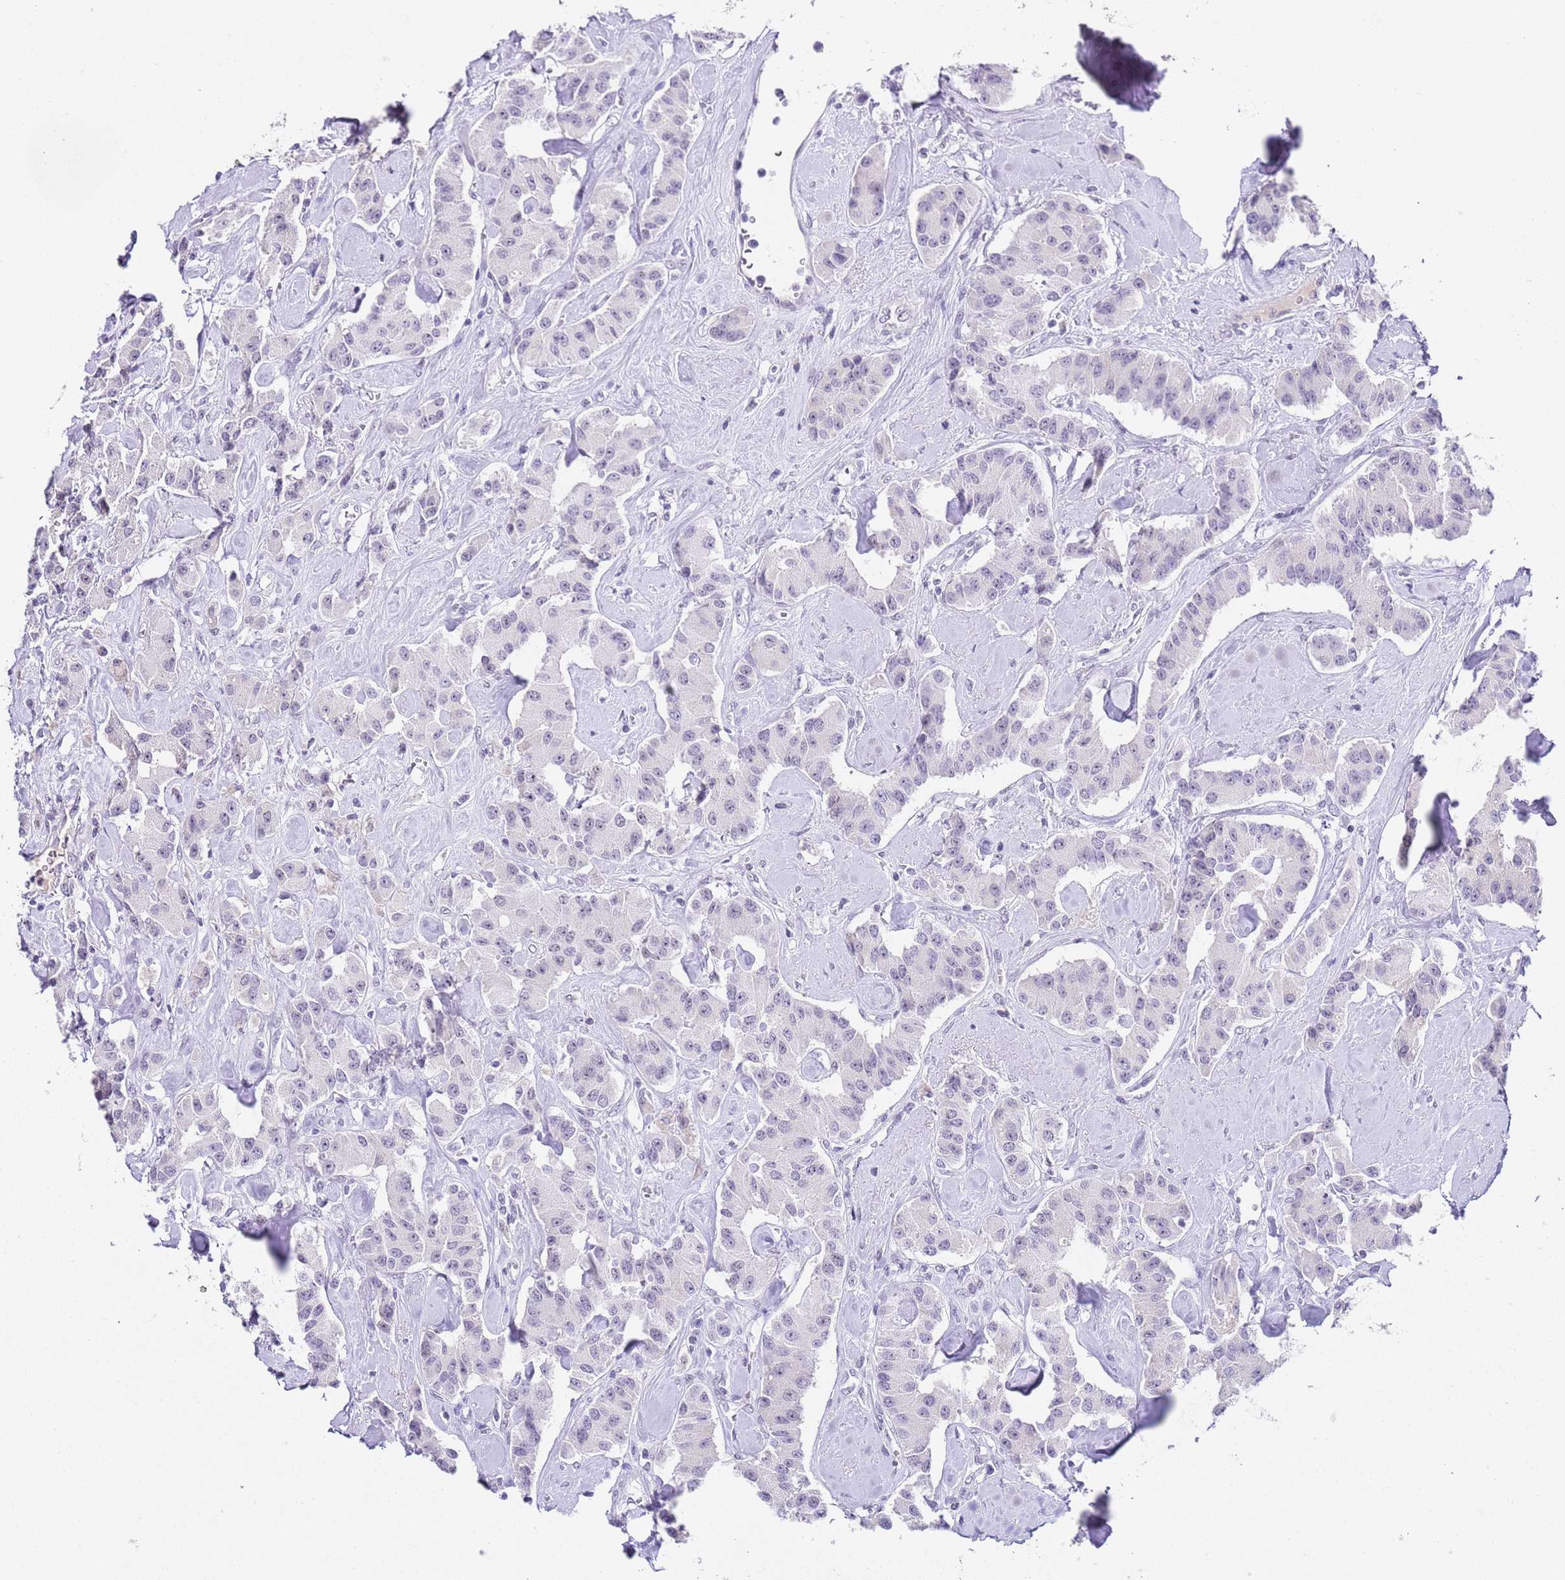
{"staining": {"intensity": "negative", "quantity": "none", "location": "none"}, "tissue": "carcinoid", "cell_type": "Tumor cells", "image_type": "cancer", "snomed": [{"axis": "morphology", "description": "Carcinoid, malignant, NOS"}, {"axis": "topography", "description": "Pancreas"}], "caption": "High power microscopy image of an immunohistochemistry photomicrograph of carcinoid, revealing no significant expression in tumor cells.", "gene": "NOP56", "patient": {"sex": "male", "age": 41}}